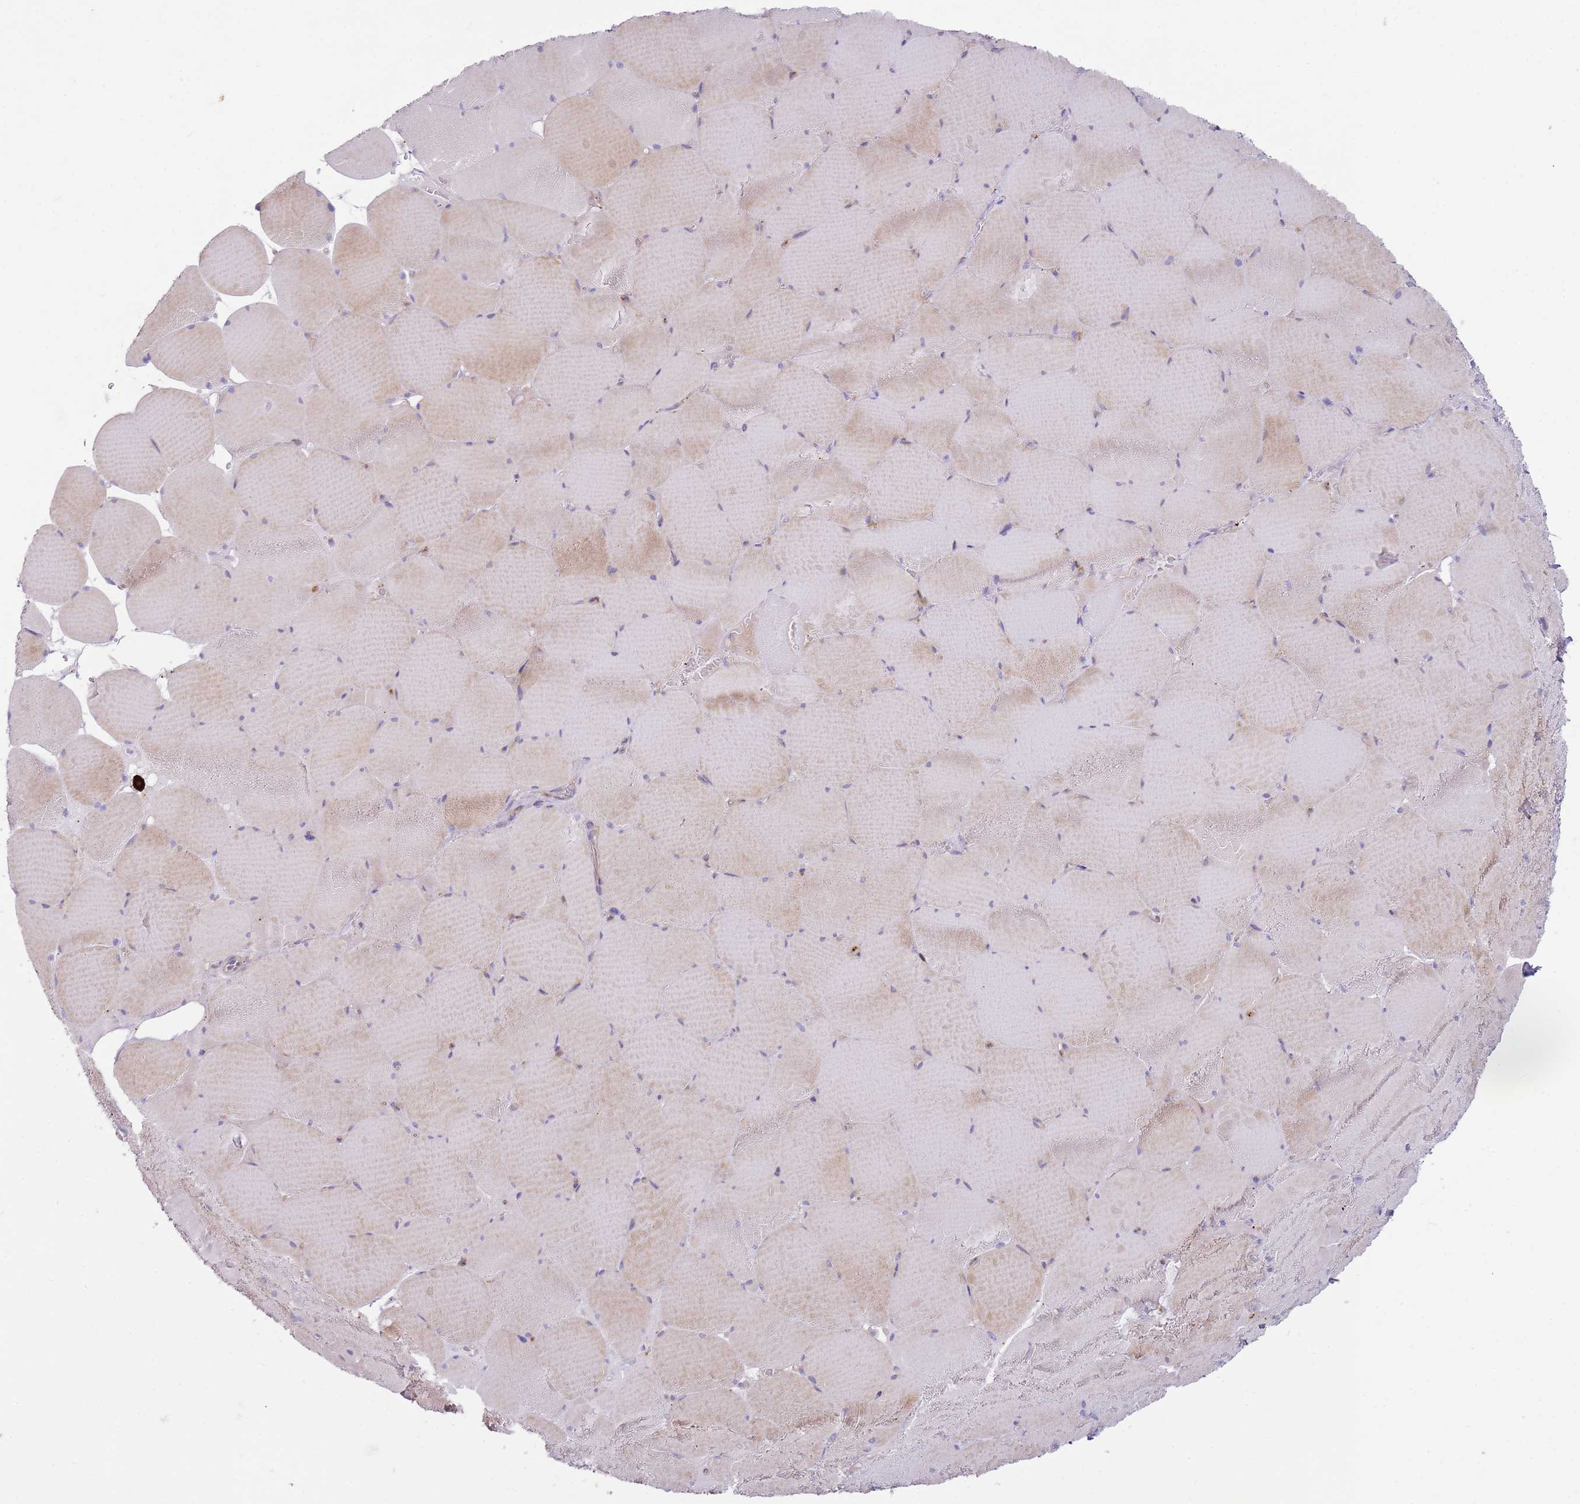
{"staining": {"intensity": "moderate", "quantity": "25%-75%", "location": "cytoplasmic/membranous"}, "tissue": "skeletal muscle", "cell_type": "Myocytes", "image_type": "normal", "snomed": [{"axis": "morphology", "description": "Normal tissue, NOS"}, {"axis": "topography", "description": "Skeletal muscle"}, {"axis": "topography", "description": "Head-Neck"}], "caption": "The immunohistochemical stain highlights moderate cytoplasmic/membranous expression in myocytes of unremarkable skeletal muscle.", "gene": "FPR1", "patient": {"sex": "male", "age": 66}}